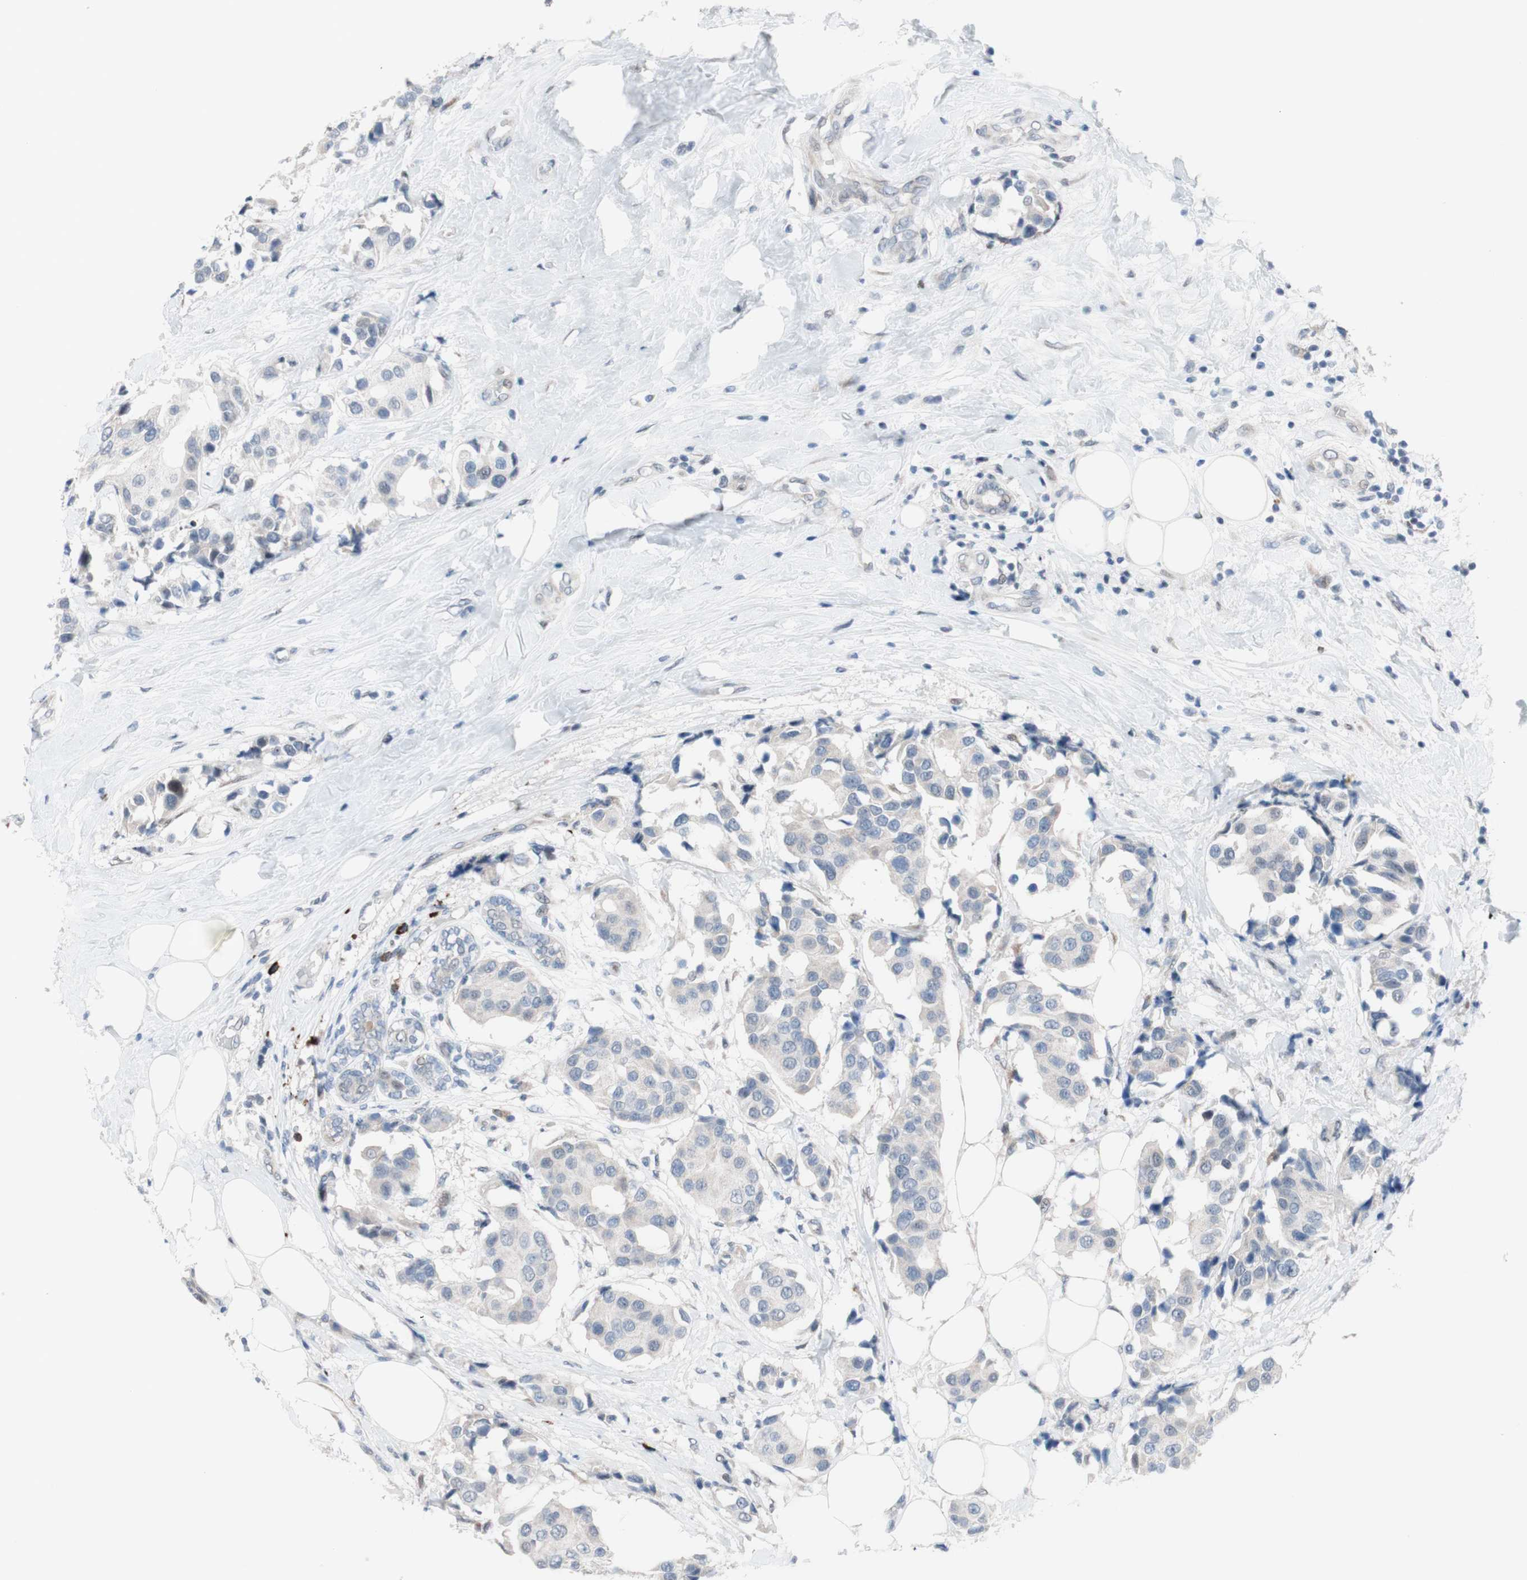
{"staining": {"intensity": "negative", "quantity": "none", "location": "none"}, "tissue": "breast cancer", "cell_type": "Tumor cells", "image_type": "cancer", "snomed": [{"axis": "morphology", "description": "Normal tissue, NOS"}, {"axis": "morphology", "description": "Duct carcinoma"}, {"axis": "topography", "description": "Breast"}], "caption": "Immunohistochemical staining of breast intraductal carcinoma shows no significant expression in tumor cells.", "gene": "PHTF2", "patient": {"sex": "female", "age": 39}}